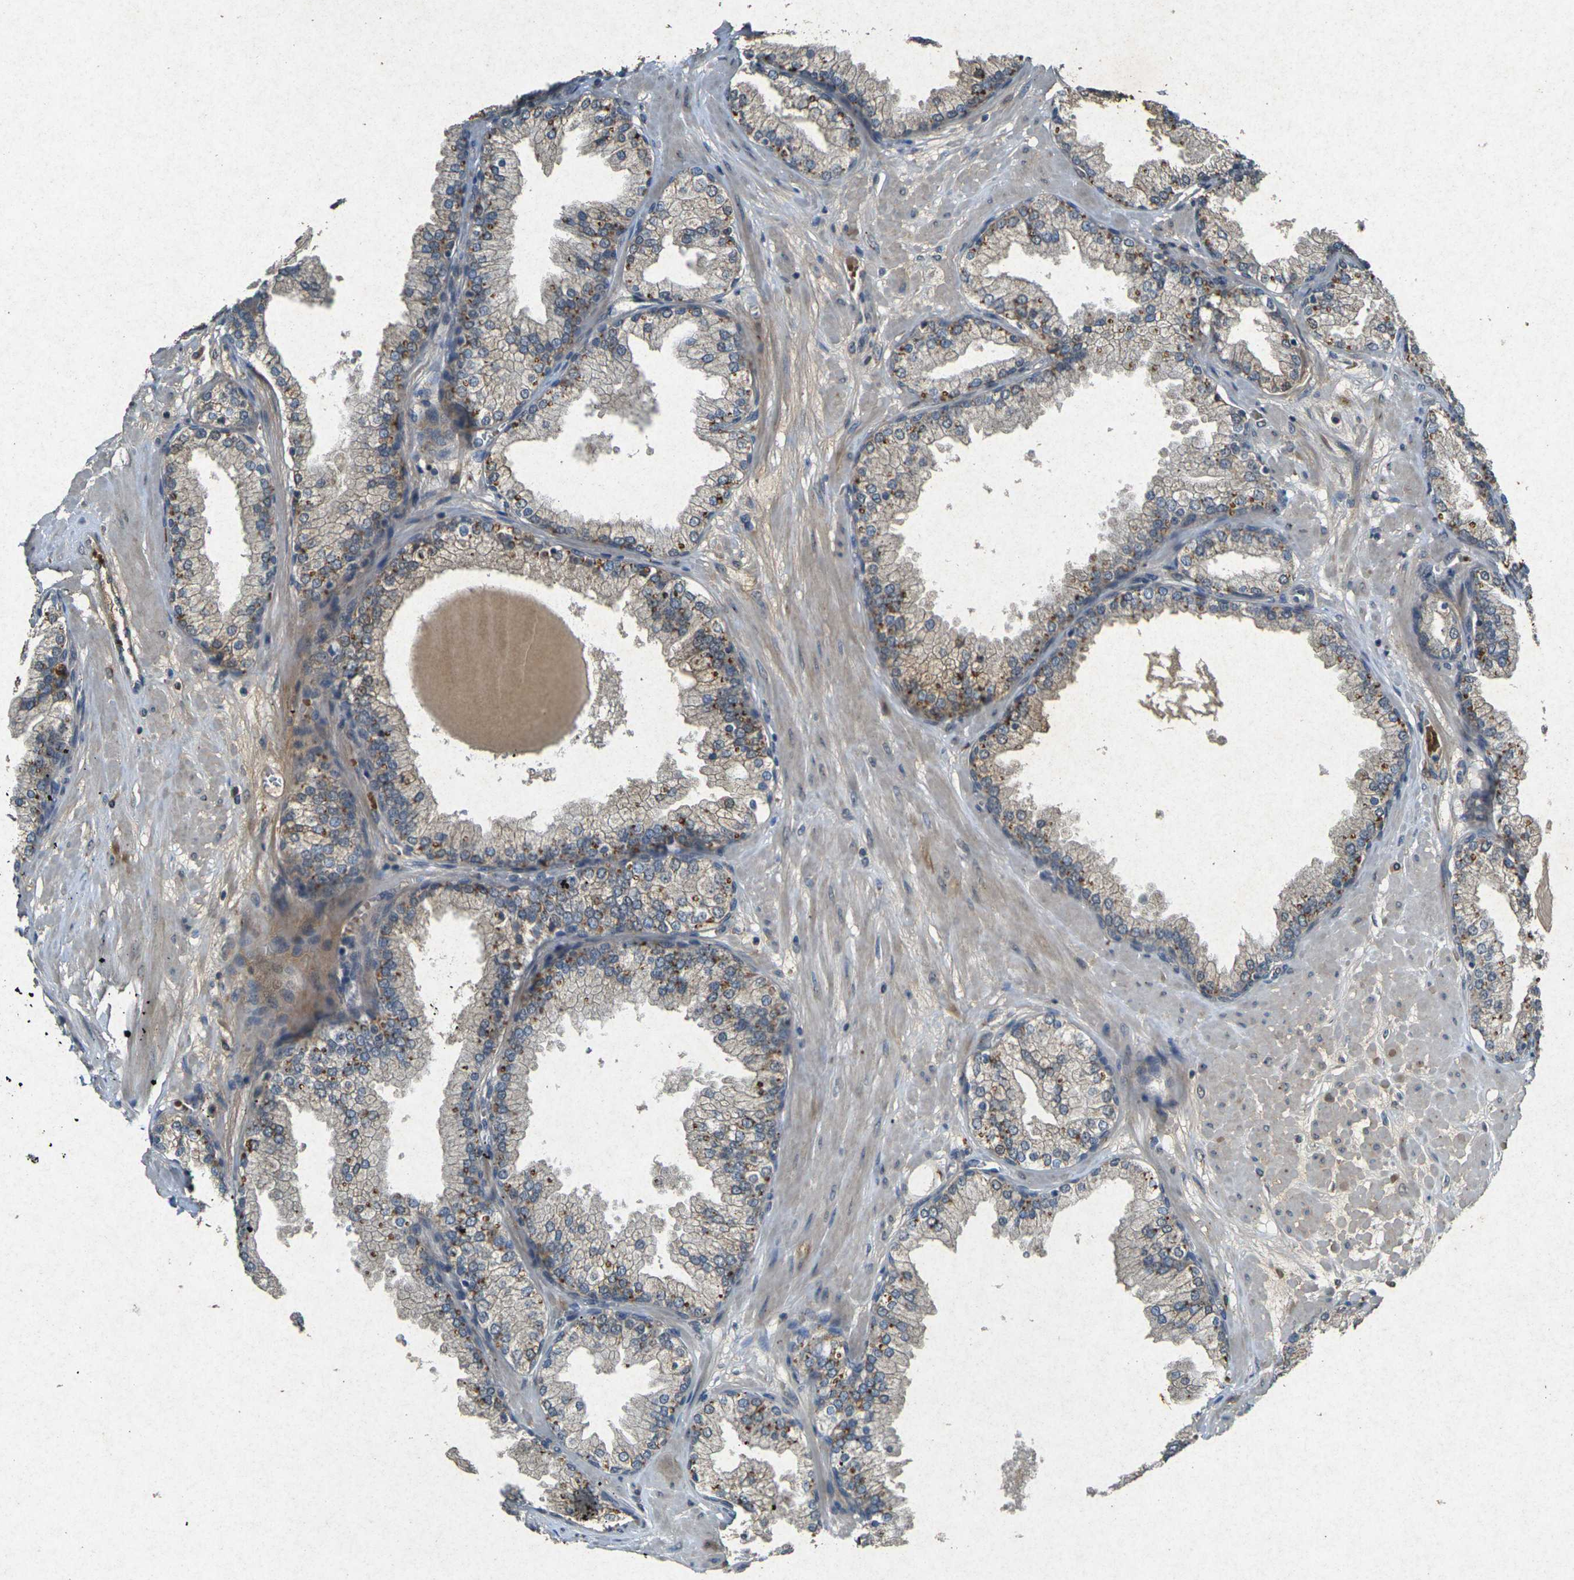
{"staining": {"intensity": "moderate", "quantity": "25%-75%", "location": "cytoplasmic/membranous"}, "tissue": "prostate", "cell_type": "Glandular cells", "image_type": "normal", "snomed": [{"axis": "morphology", "description": "Normal tissue, NOS"}, {"axis": "topography", "description": "Prostate"}], "caption": "Human prostate stained with a brown dye exhibits moderate cytoplasmic/membranous positive staining in about 25%-75% of glandular cells.", "gene": "RGMA", "patient": {"sex": "male", "age": 51}}